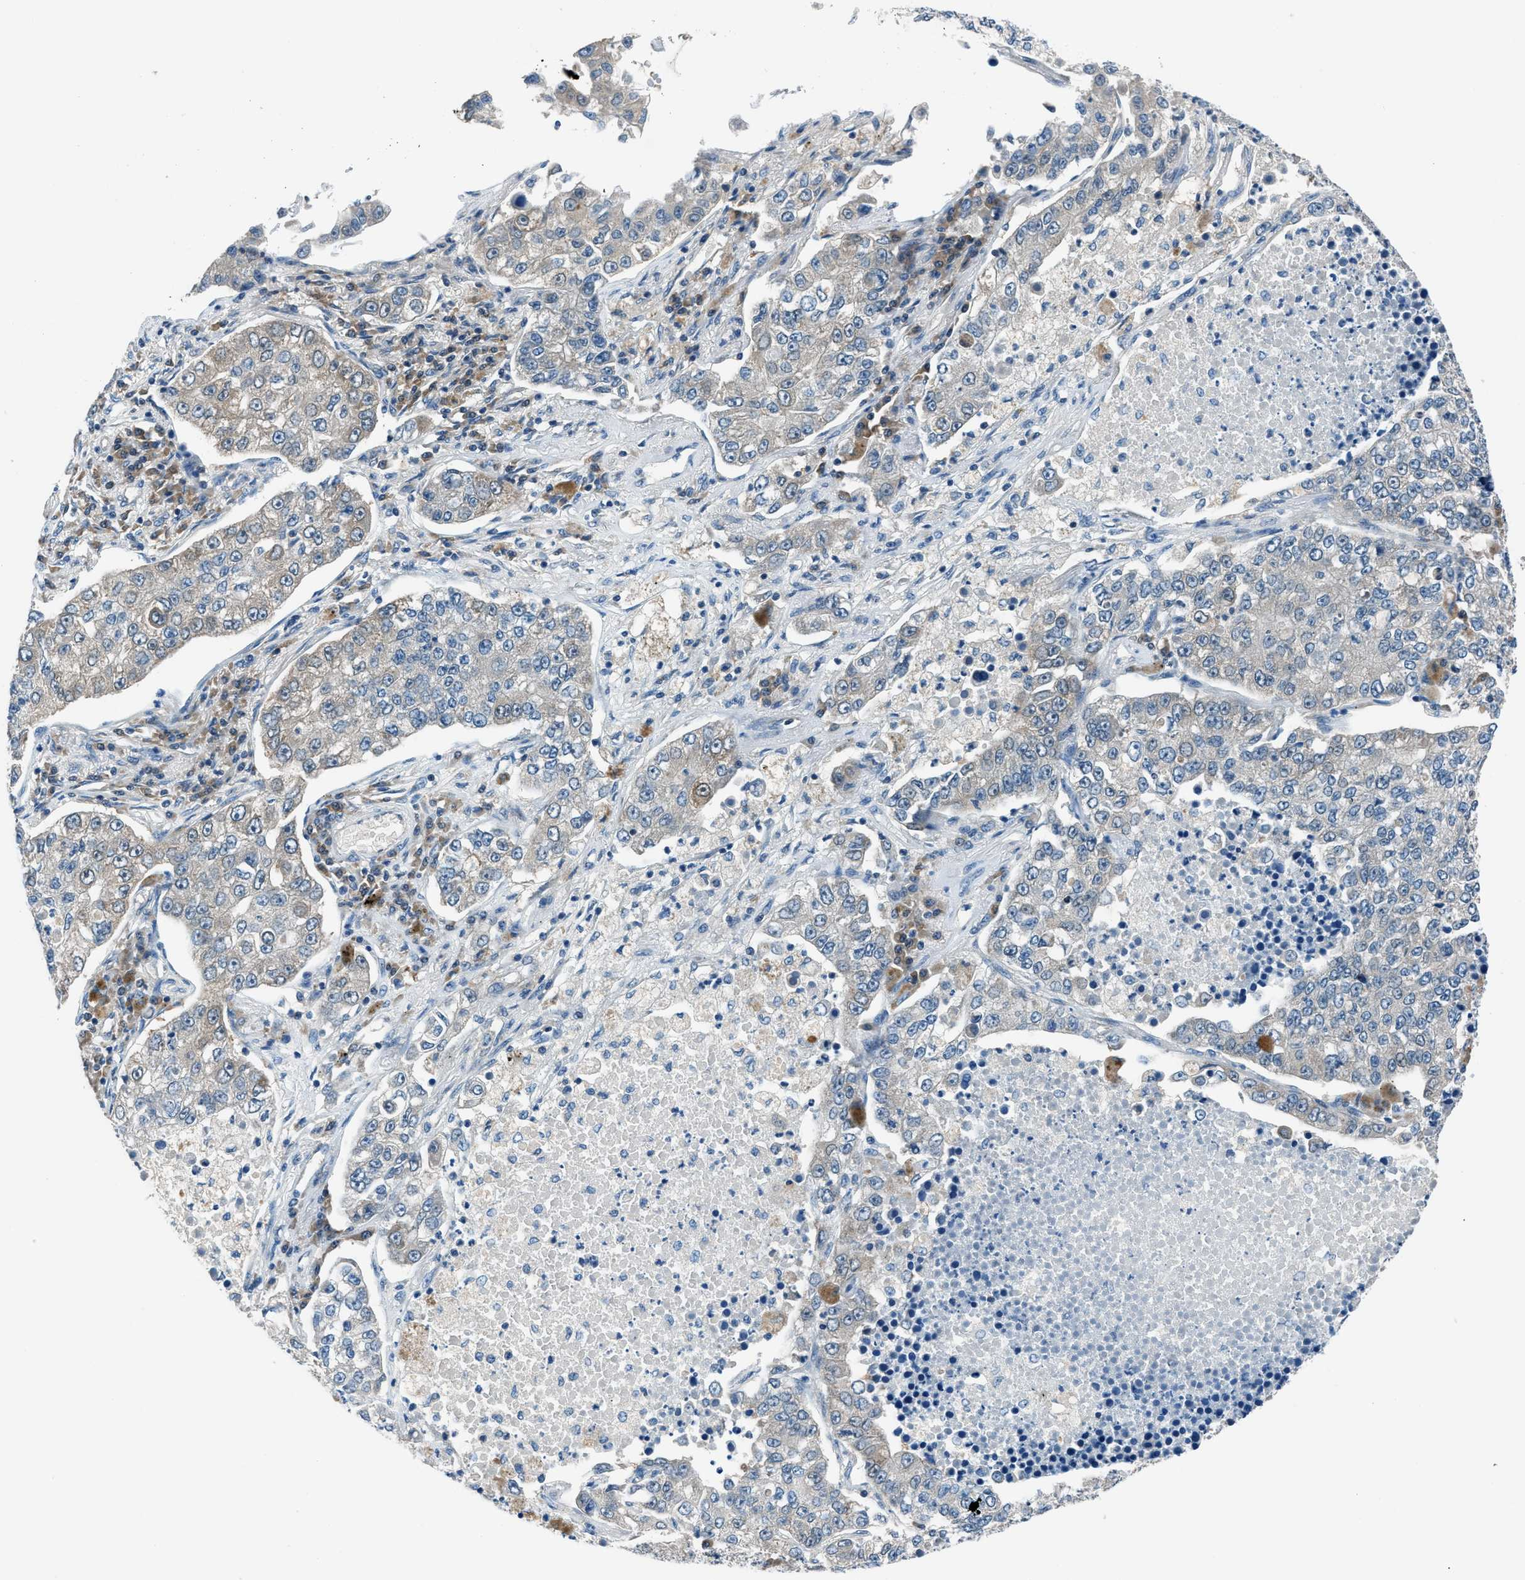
{"staining": {"intensity": "weak", "quantity": "<25%", "location": "cytoplasmic/membranous"}, "tissue": "lung cancer", "cell_type": "Tumor cells", "image_type": "cancer", "snomed": [{"axis": "morphology", "description": "Adenocarcinoma, NOS"}, {"axis": "topography", "description": "Lung"}], "caption": "Tumor cells are negative for brown protein staining in lung adenocarcinoma.", "gene": "ACP1", "patient": {"sex": "male", "age": 49}}